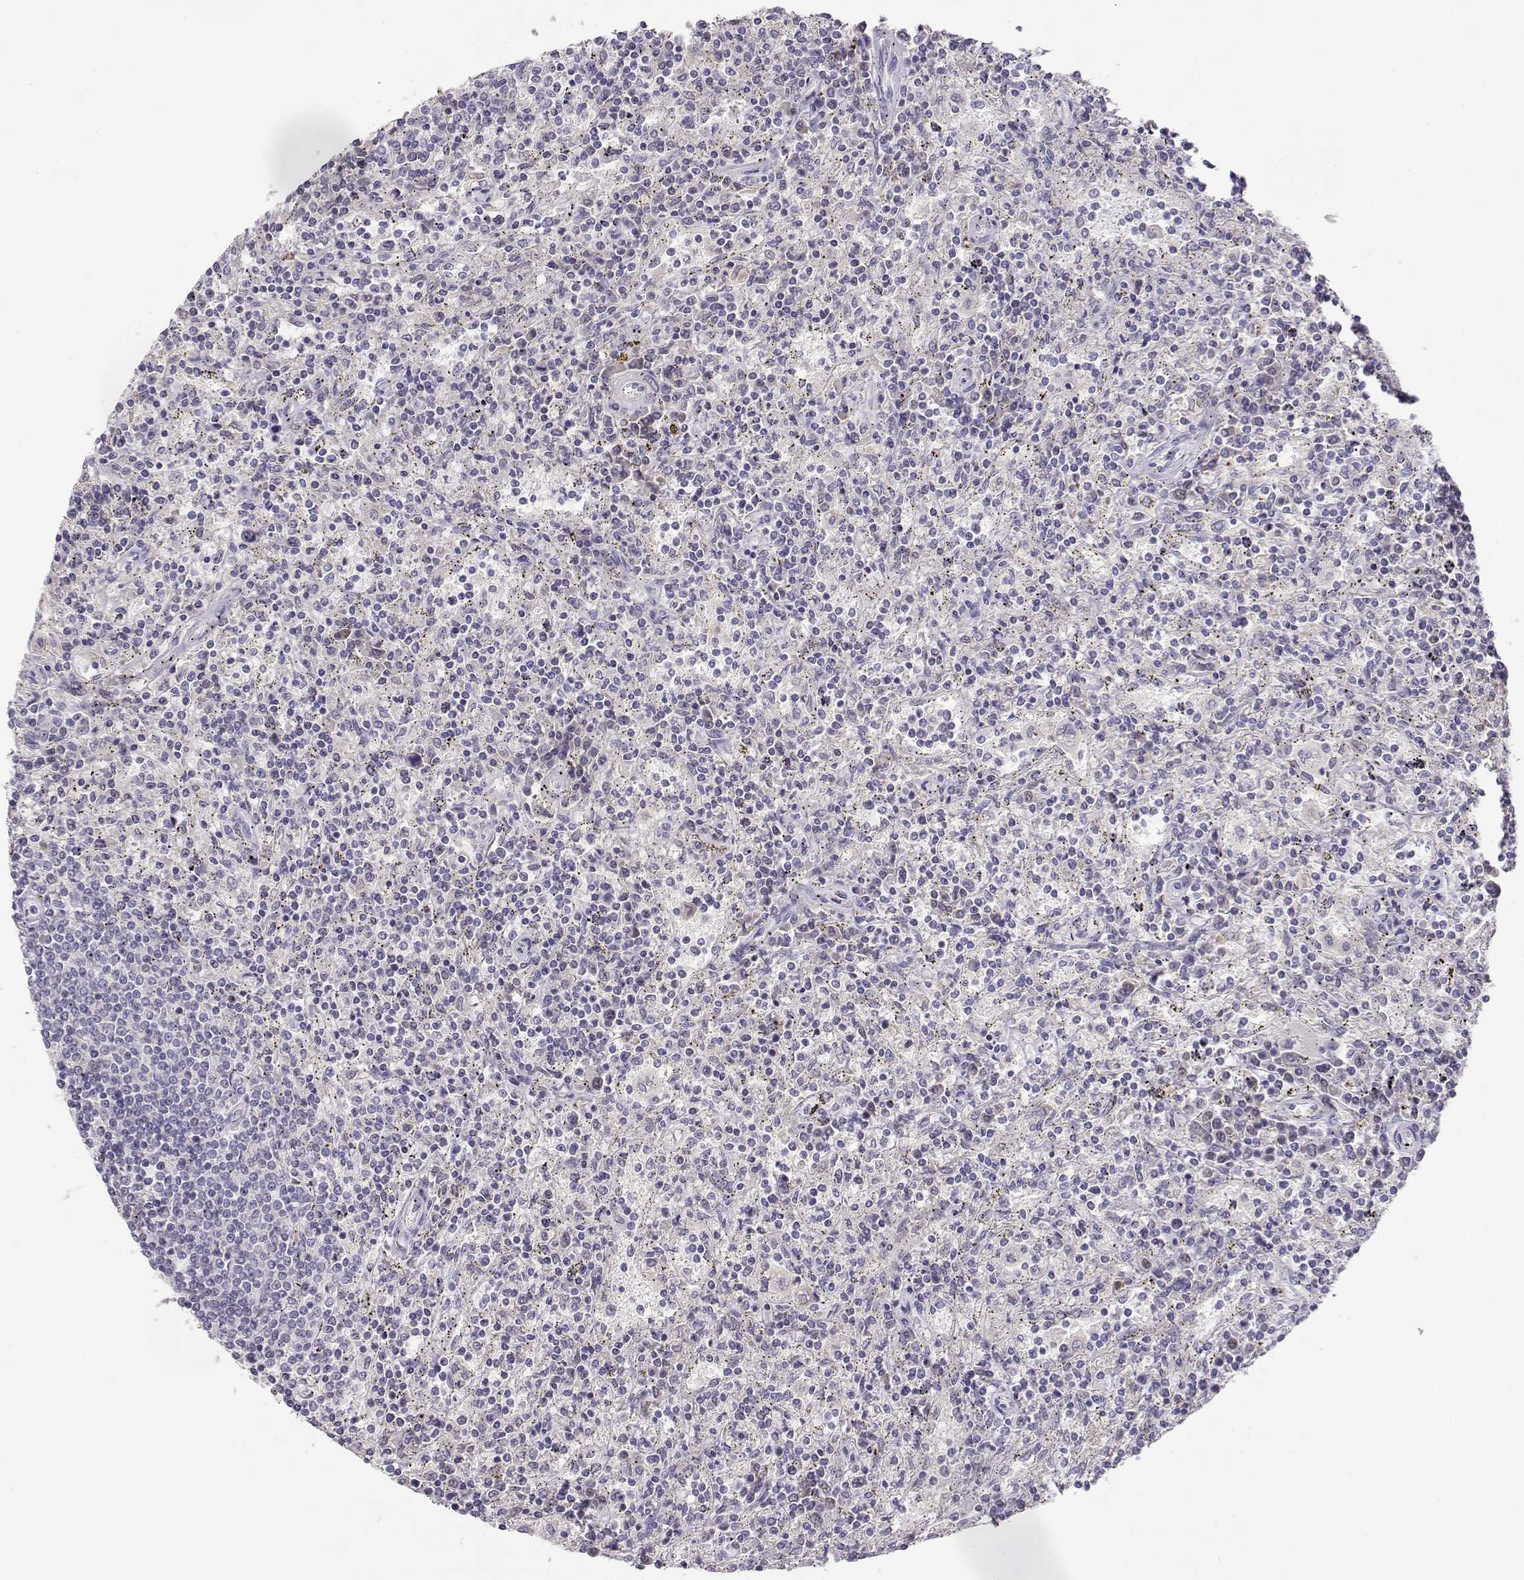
{"staining": {"intensity": "negative", "quantity": "none", "location": "none"}, "tissue": "lymphoma", "cell_type": "Tumor cells", "image_type": "cancer", "snomed": [{"axis": "morphology", "description": "Malignant lymphoma, non-Hodgkin's type, Low grade"}, {"axis": "topography", "description": "Spleen"}], "caption": "This is an IHC photomicrograph of human malignant lymphoma, non-Hodgkin's type (low-grade). There is no staining in tumor cells.", "gene": "OPN5", "patient": {"sex": "male", "age": 62}}